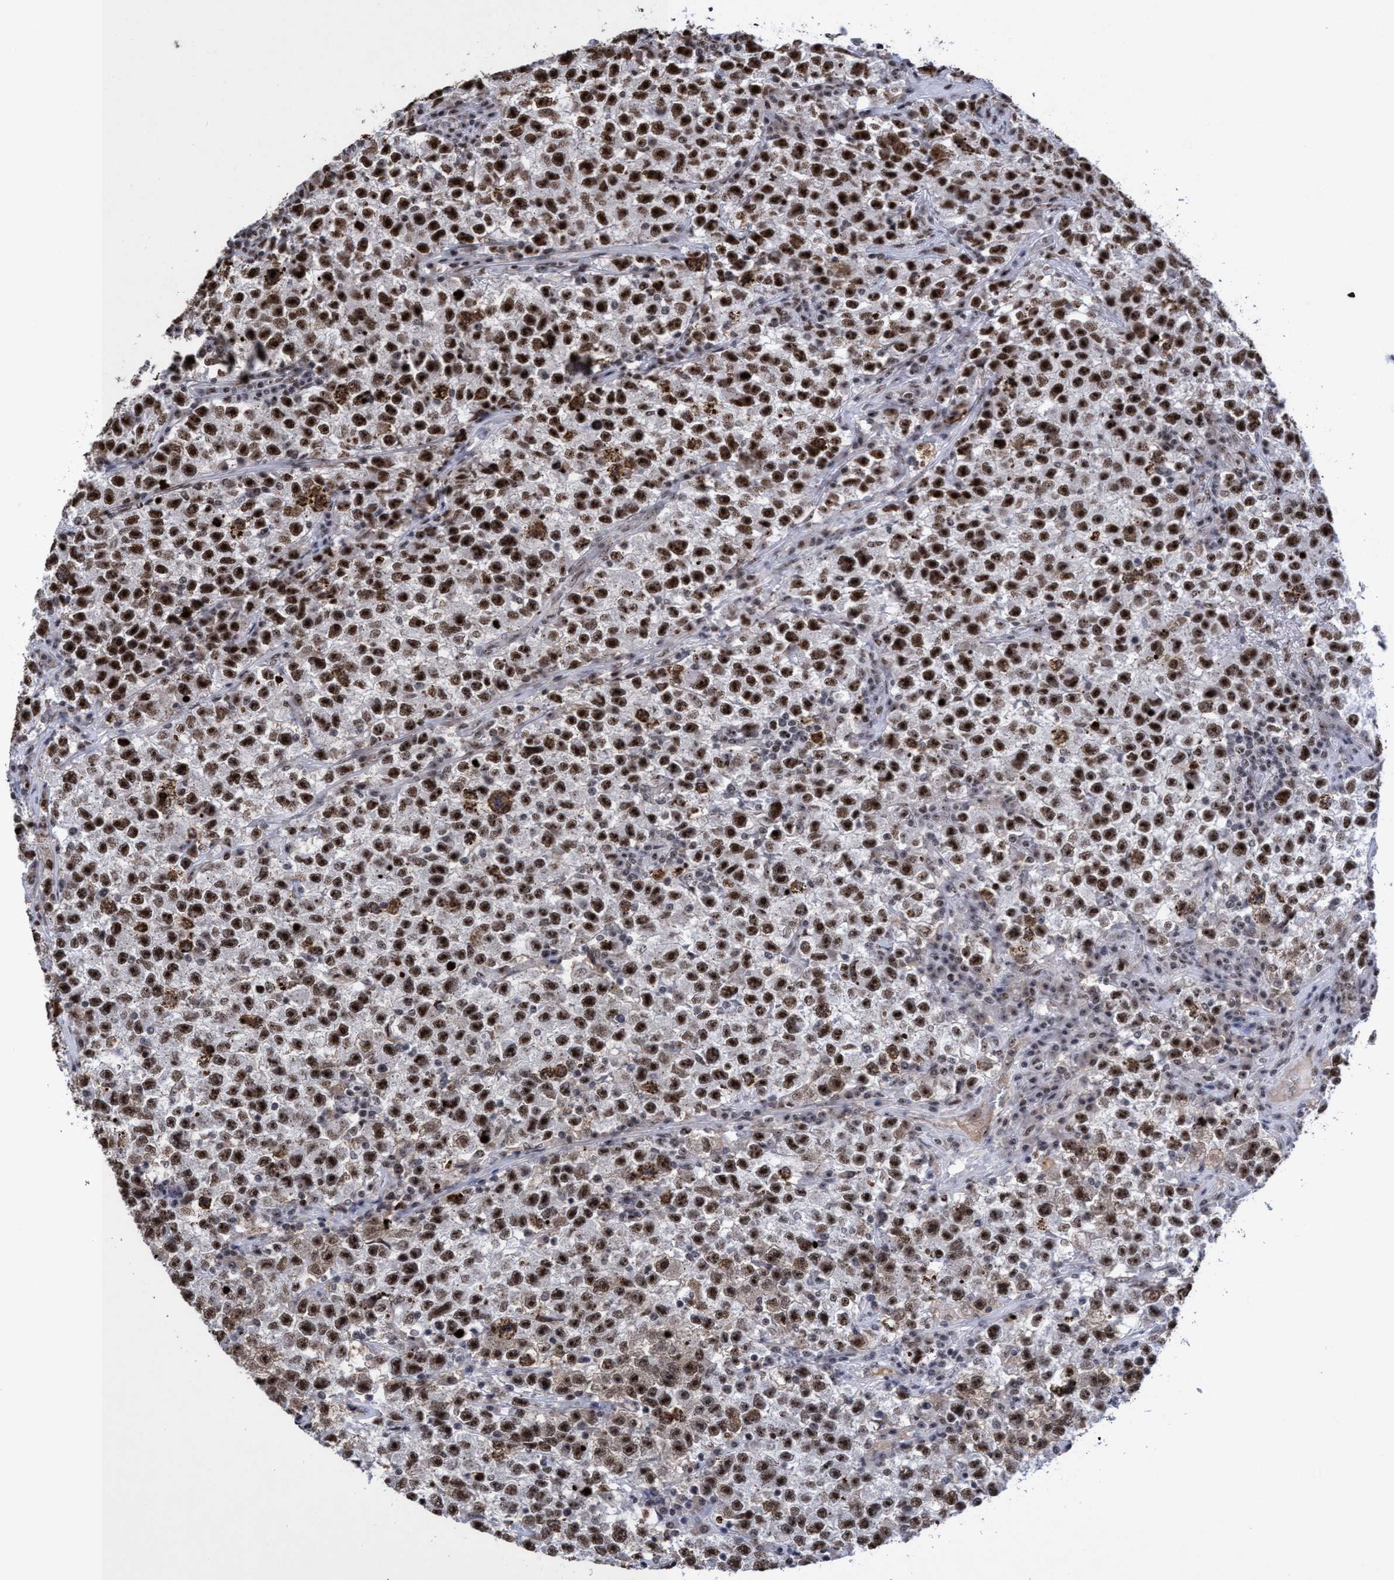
{"staining": {"intensity": "strong", "quantity": ">75%", "location": "nuclear"}, "tissue": "testis cancer", "cell_type": "Tumor cells", "image_type": "cancer", "snomed": [{"axis": "morphology", "description": "Seminoma, NOS"}, {"axis": "topography", "description": "Testis"}], "caption": "The histopathology image exhibits staining of seminoma (testis), revealing strong nuclear protein staining (brown color) within tumor cells. The staining was performed using DAB (3,3'-diaminobenzidine) to visualize the protein expression in brown, while the nuclei were stained in blue with hematoxylin (Magnification: 20x).", "gene": "EFCAB10", "patient": {"sex": "male", "age": 22}}